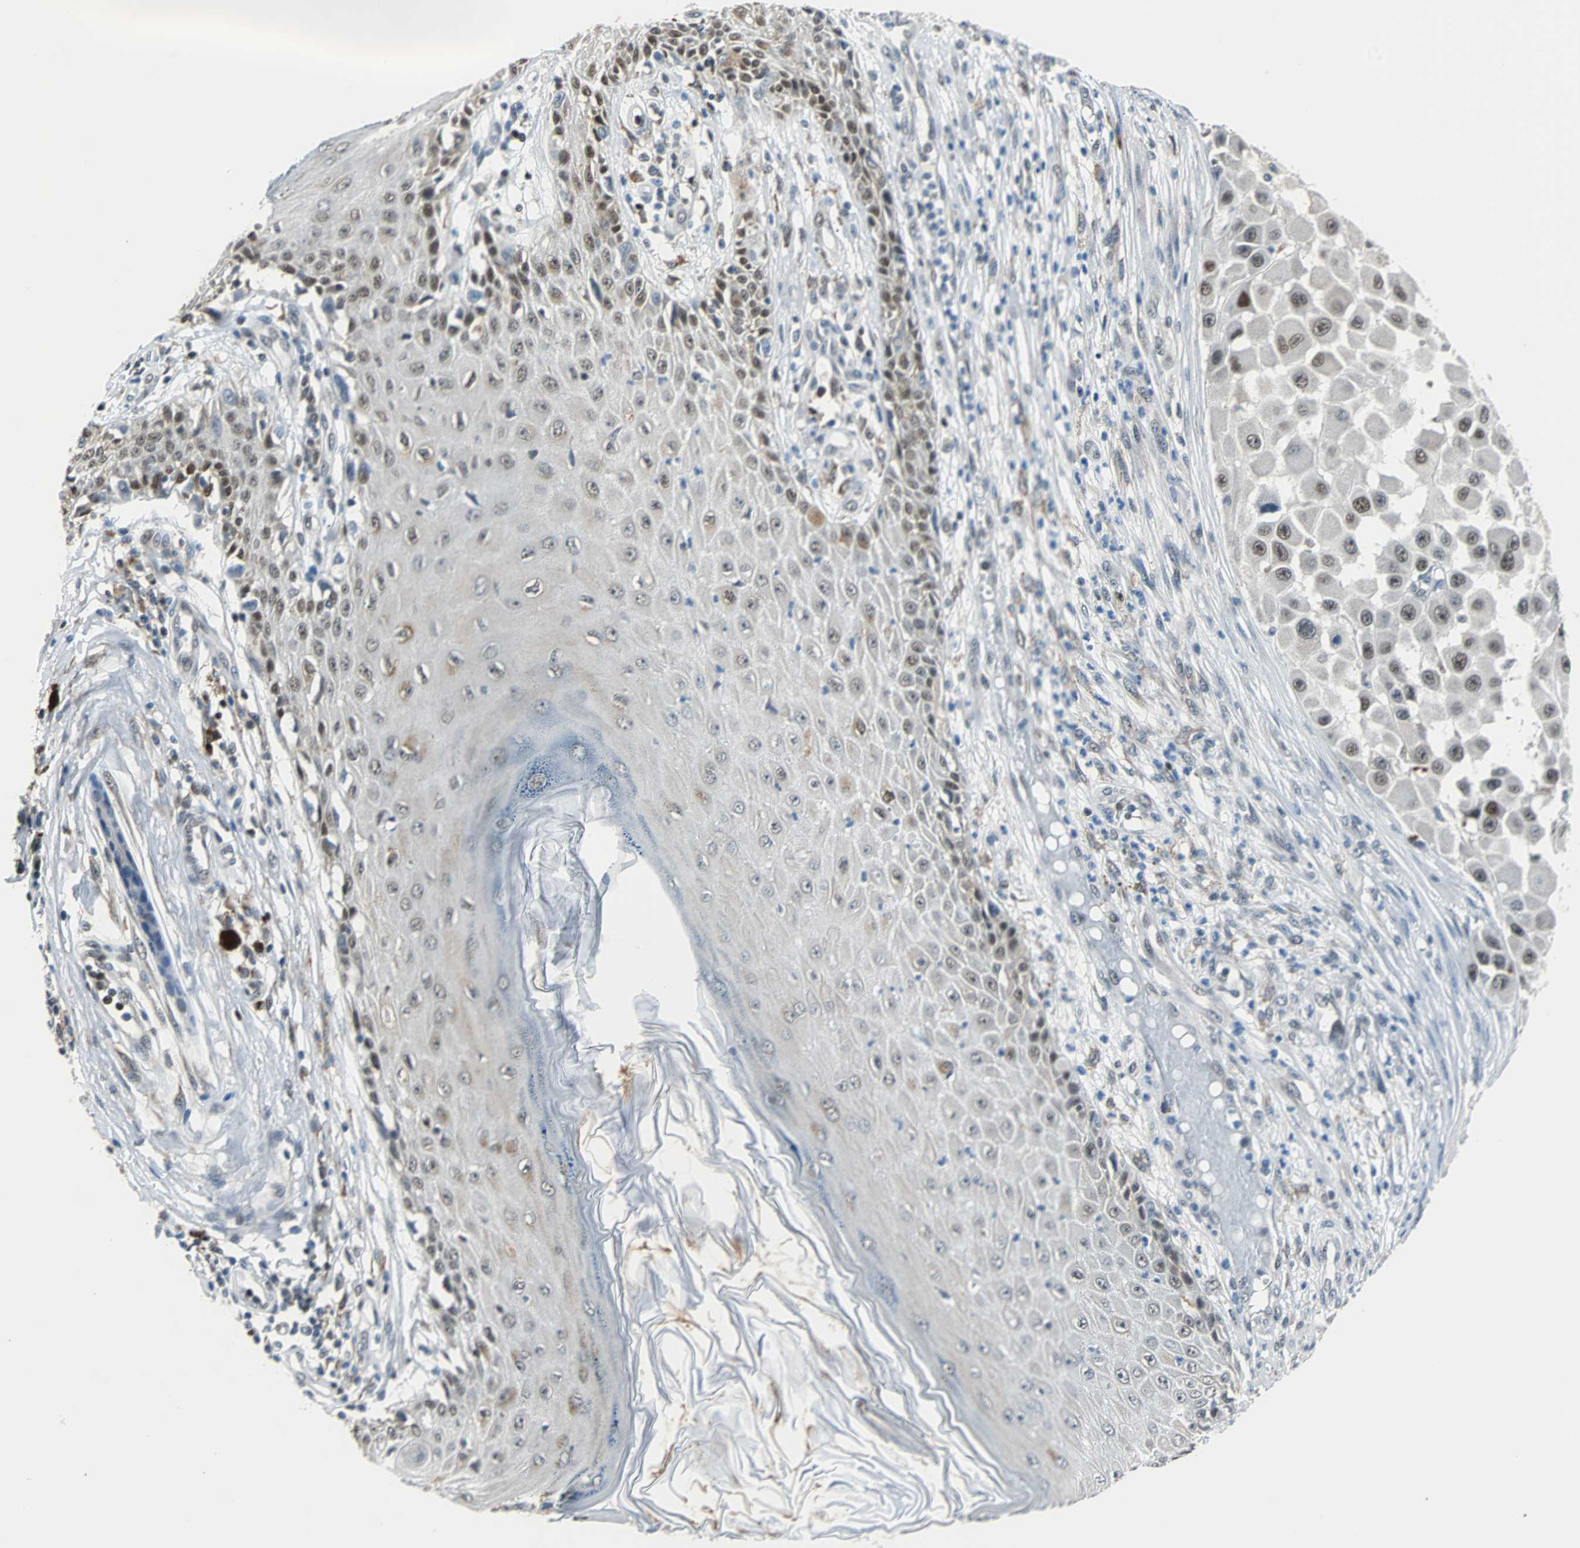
{"staining": {"intensity": "weak", "quantity": "25%-75%", "location": "nuclear"}, "tissue": "melanoma", "cell_type": "Tumor cells", "image_type": "cancer", "snomed": [{"axis": "morphology", "description": "Malignant melanoma, NOS"}, {"axis": "topography", "description": "Skin"}], "caption": "A low amount of weak nuclear expression is seen in approximately 25%-75% of tumor cells in melanoma tissue.", "gene": "USP28", "patient": {"sex": "female", "age": 81}}